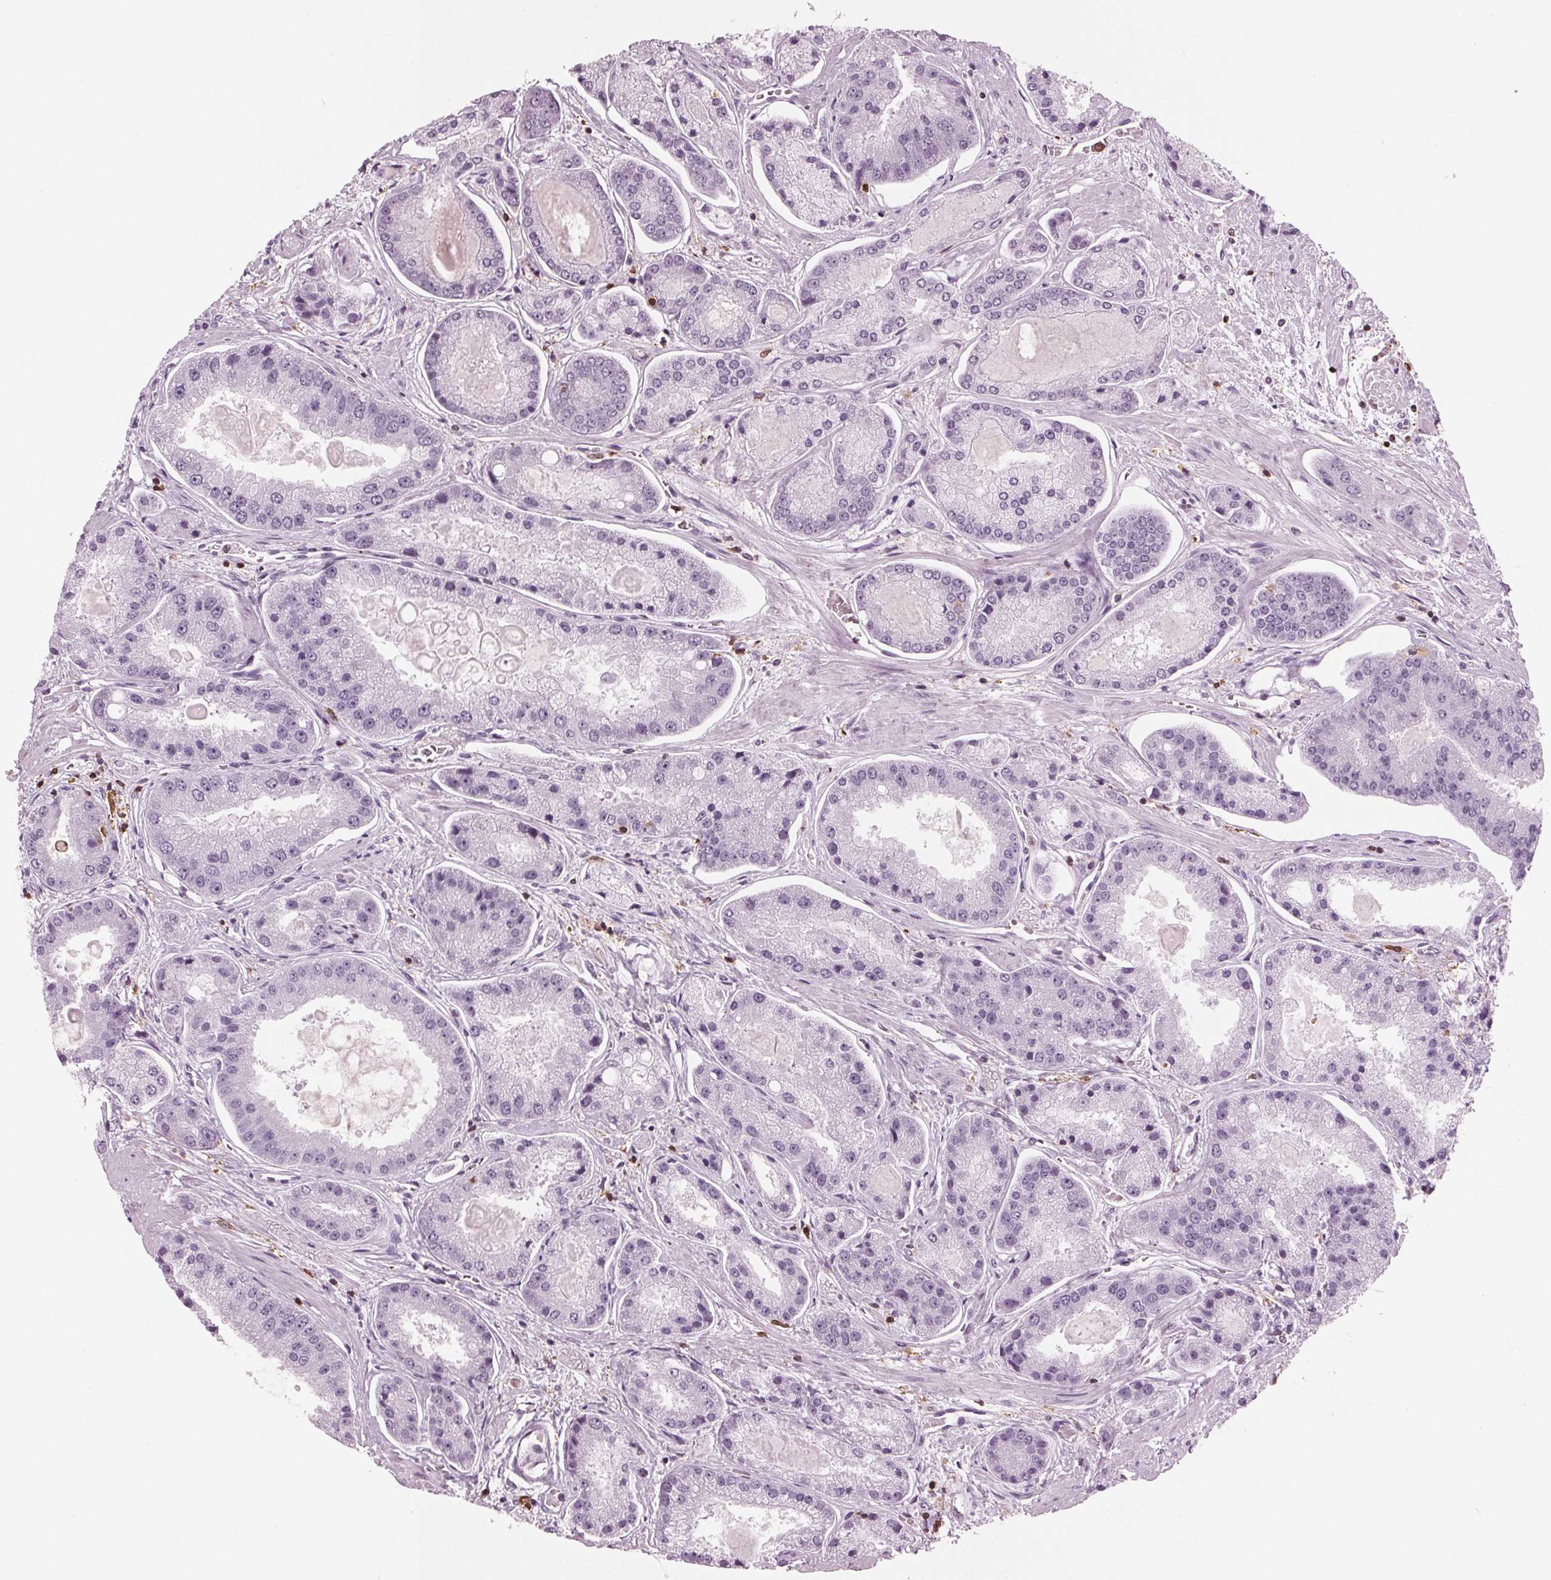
{"staining": {"intensity": "negative", "quantity": "none", "location": "none"}, "tissue": "prostate cancer", "cell_type": "Tumor cells", "image_type": "cancer", "snomed": [{"axis": "morphology", "description": "Adenocarcinoma, High grade"}, {"axis": "topography", "description": "Prostate"}], "caption": "A high-resolution image shows immunohistochemistry (IHC) staining of prostate cancer, which shows no significant staining in tumor cells.", "gene": "BTLA", "patient": {"sex": "male", "age": 67}}